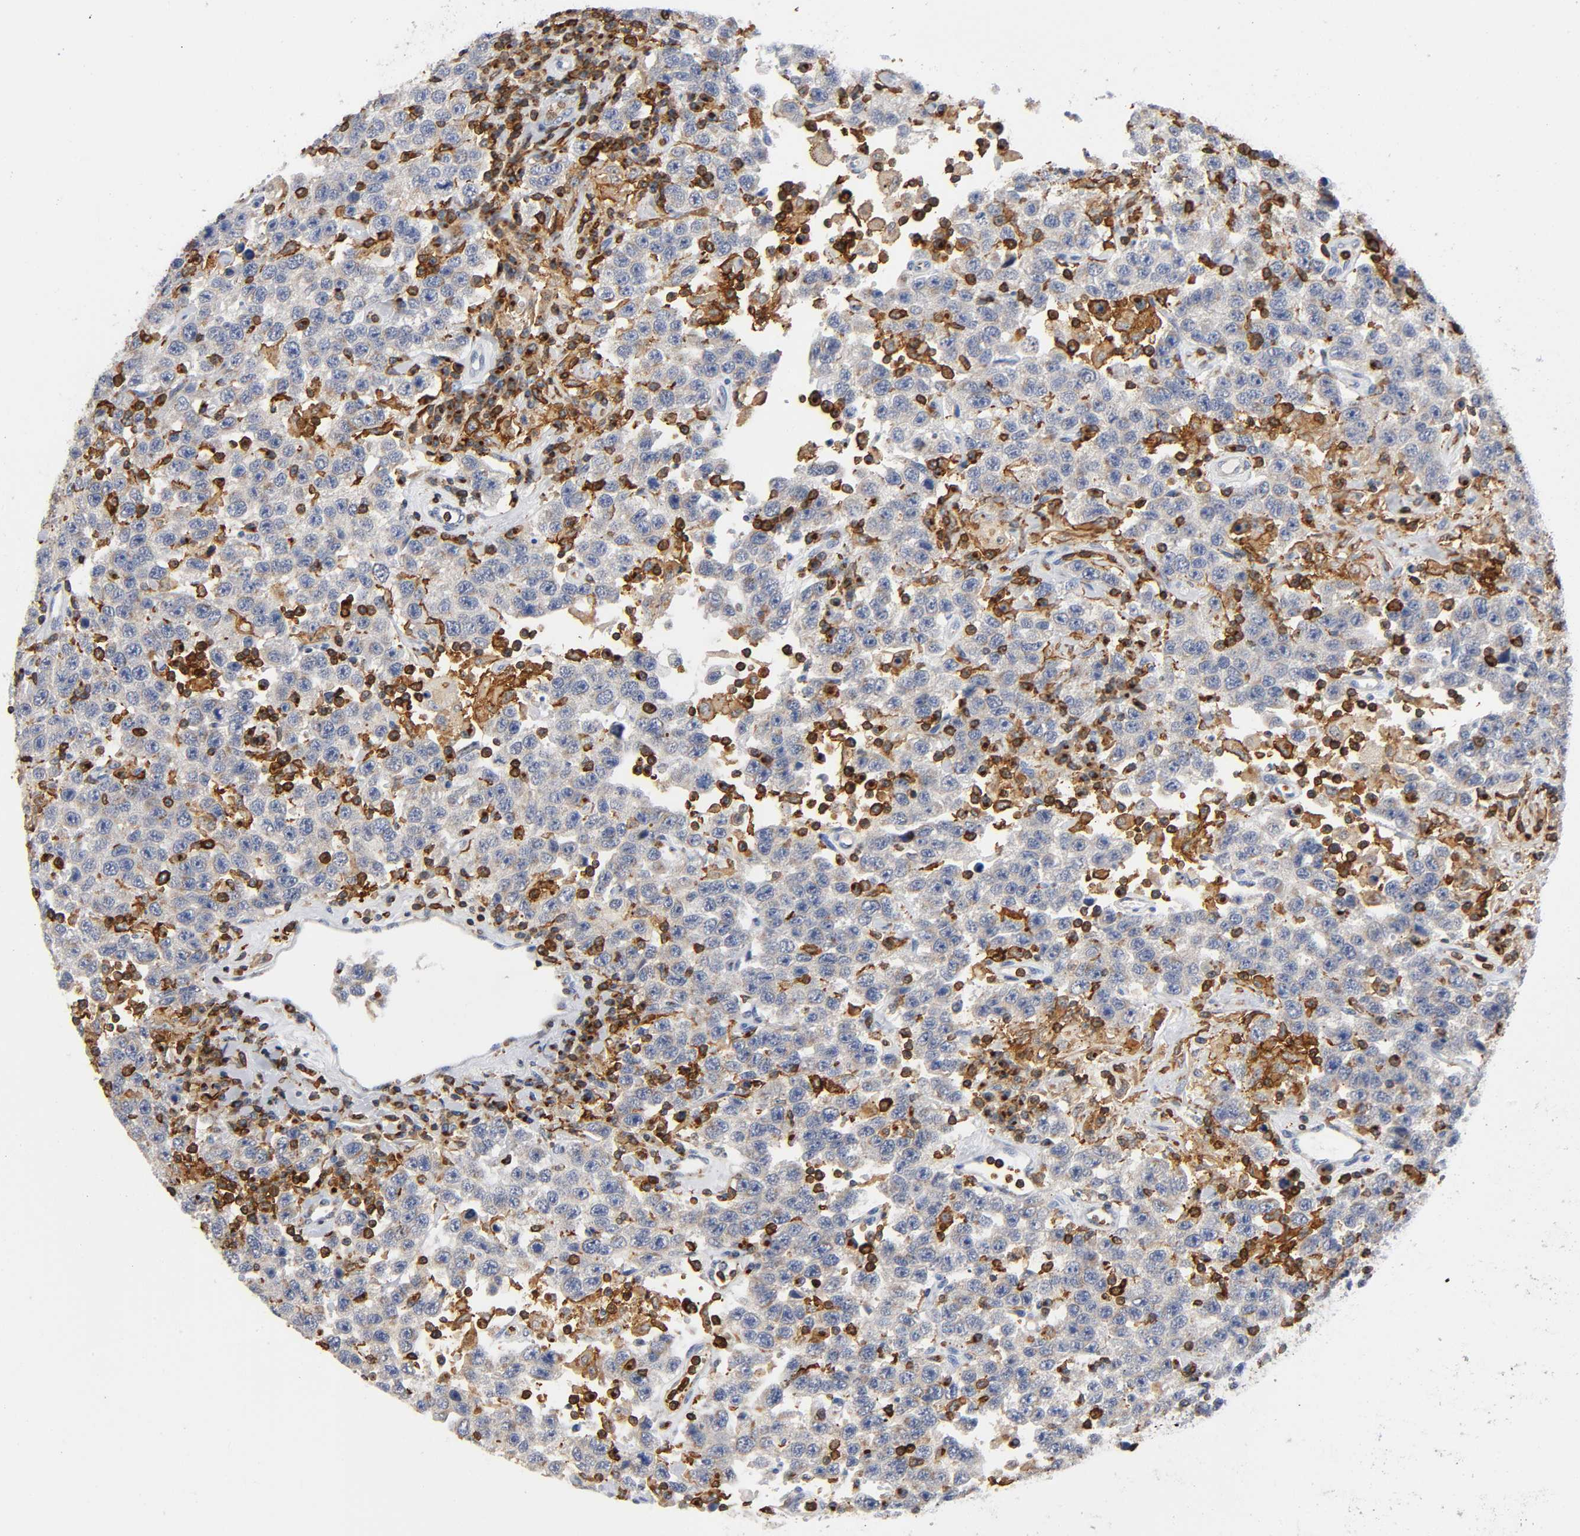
{"staining": {"intensity": "weak", "quantity": "25%-75%", "location": "cytoplasmic/membranous"}, "tissue": "testis cancer", "cell_type": "Tumor cells", "image_type": "cancer", "snomed": [{"axis": "morphology", "description": "Seminoma, NOS"}, {"axis": "topography", "description": "Testis"}], "caption": "Immunohistochemistry (IHC) staining of testis cancer, which reveals low levels of weak cytoplasmic/membranous expression in about 25%-75% of tumor cells indicating weak cytoplasmic/membranous protein expression. The staining was performed using DAB (brown) for protein detection and nuclei were counterstained in hematoxylin (blue).", "gene": "CAPN10", "patient": {"sex": "male", "age": 41}}